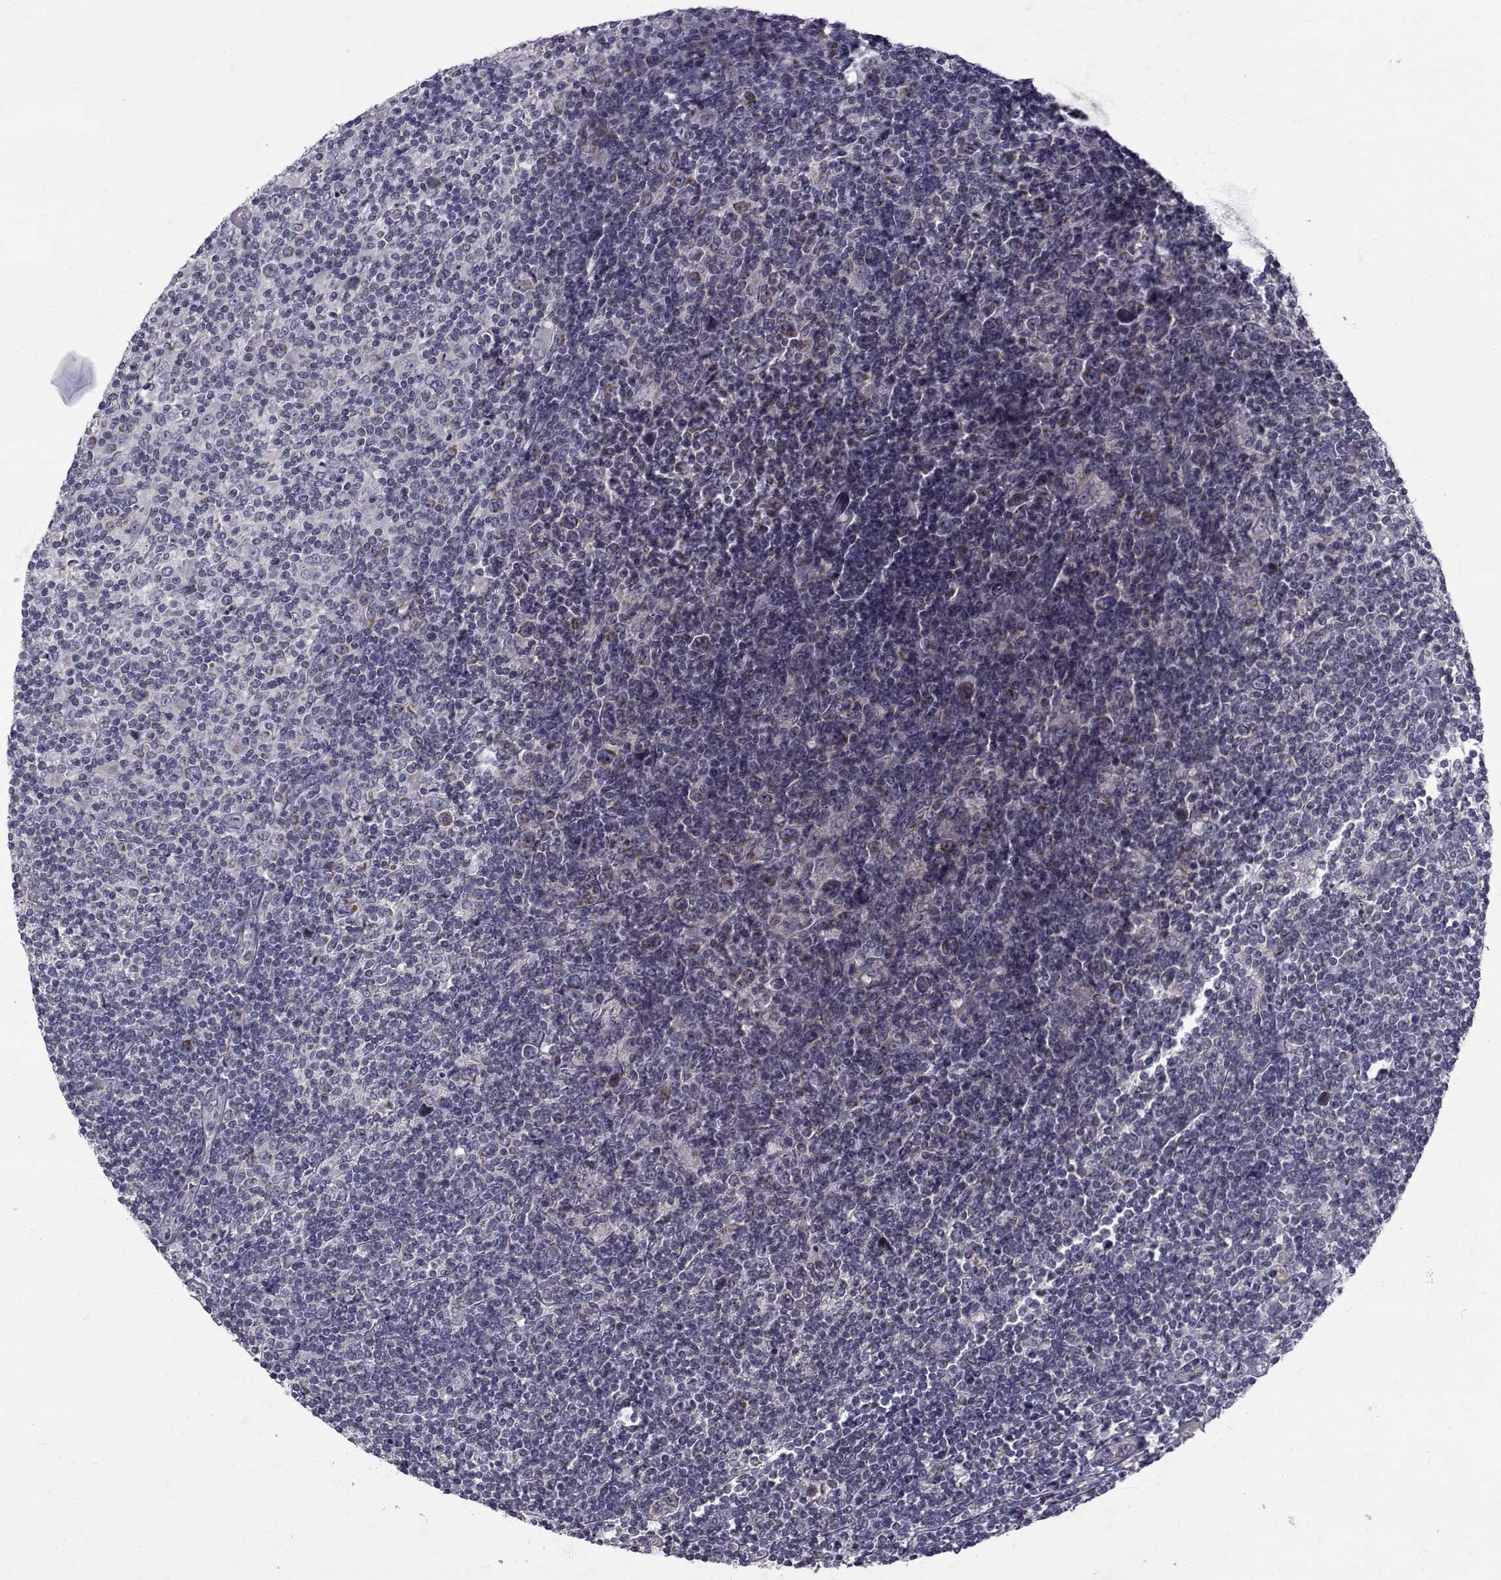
{"staining": {"intensity": "negative", "quantity": "none", "location": "none"}, "tissue": "lymphoma", "cell_type": "Tumor cells", "image_type": "cancer", "snomed": [{"axis": "morphology", "description": "Hodgkin's disease, NOS"}, {"axis": "topography", "description": "Lymph node"}], "caption": "High magnification brightfield microscopy of Hodgkin's disease stained with DAB (3,3'-diaminobenzidine) (brown) and counterstained with hematoxylin (blue): tumor cells show no significant positivity.", "gene": "CFAP74", "patient": {"sex": "male", "age": 40}}